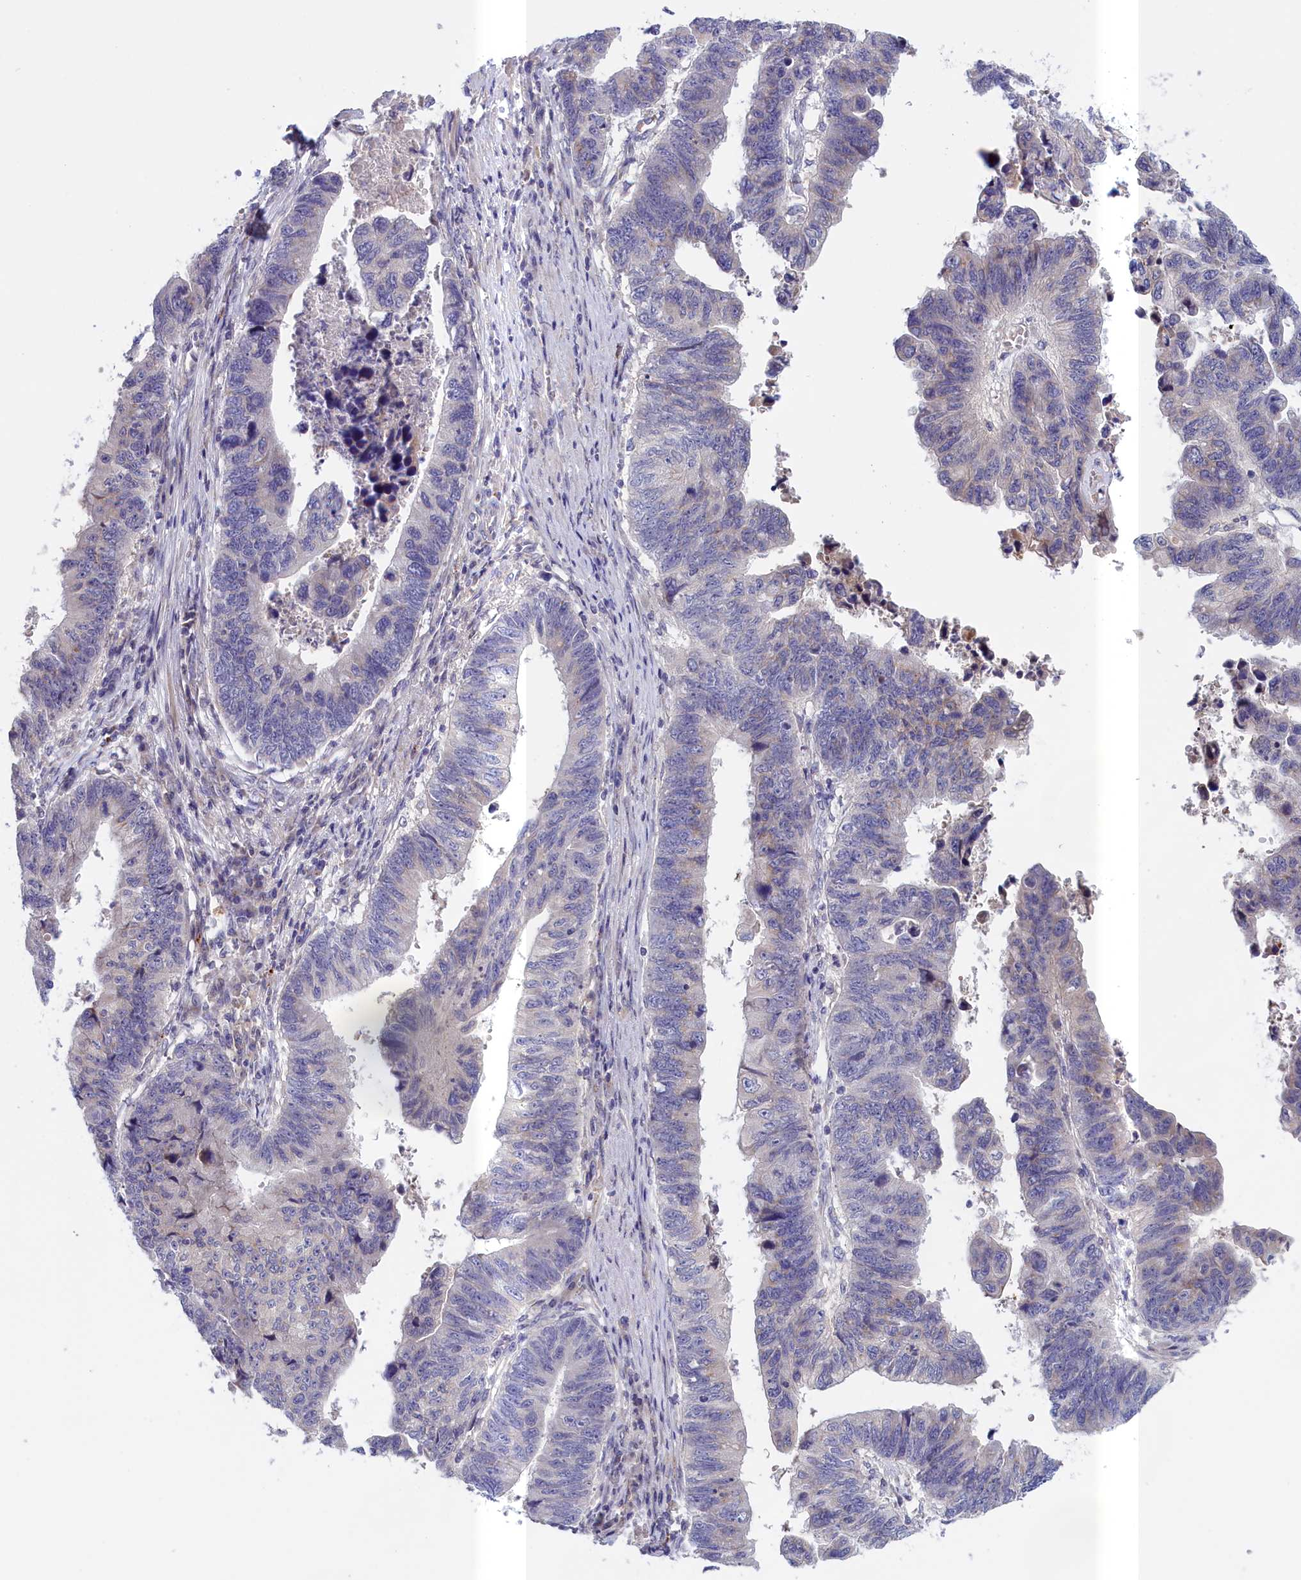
{"staining": {"intensity": "negative", "quantity": "none", "location": "none"}, "tissue": "stomach cancer", "cell_type": "Tumor cells", "image_type": "cancer", "snomed": [{"axis": "morphology", "description": "Adenocarcinoma, NOS"}, {"axis": "topography", "description": "Stomach"}], "caption": "DAB (3,3'-diaminobenzidine) immunohistochemical staining of human stomach cancer displays no significant positivity in tumor cells. (DAB immunohistochemistry (IHC) with hematoxylin counter stain).", "gene": "IGFALS", "patient": {"sex": "male", "age": 59}}